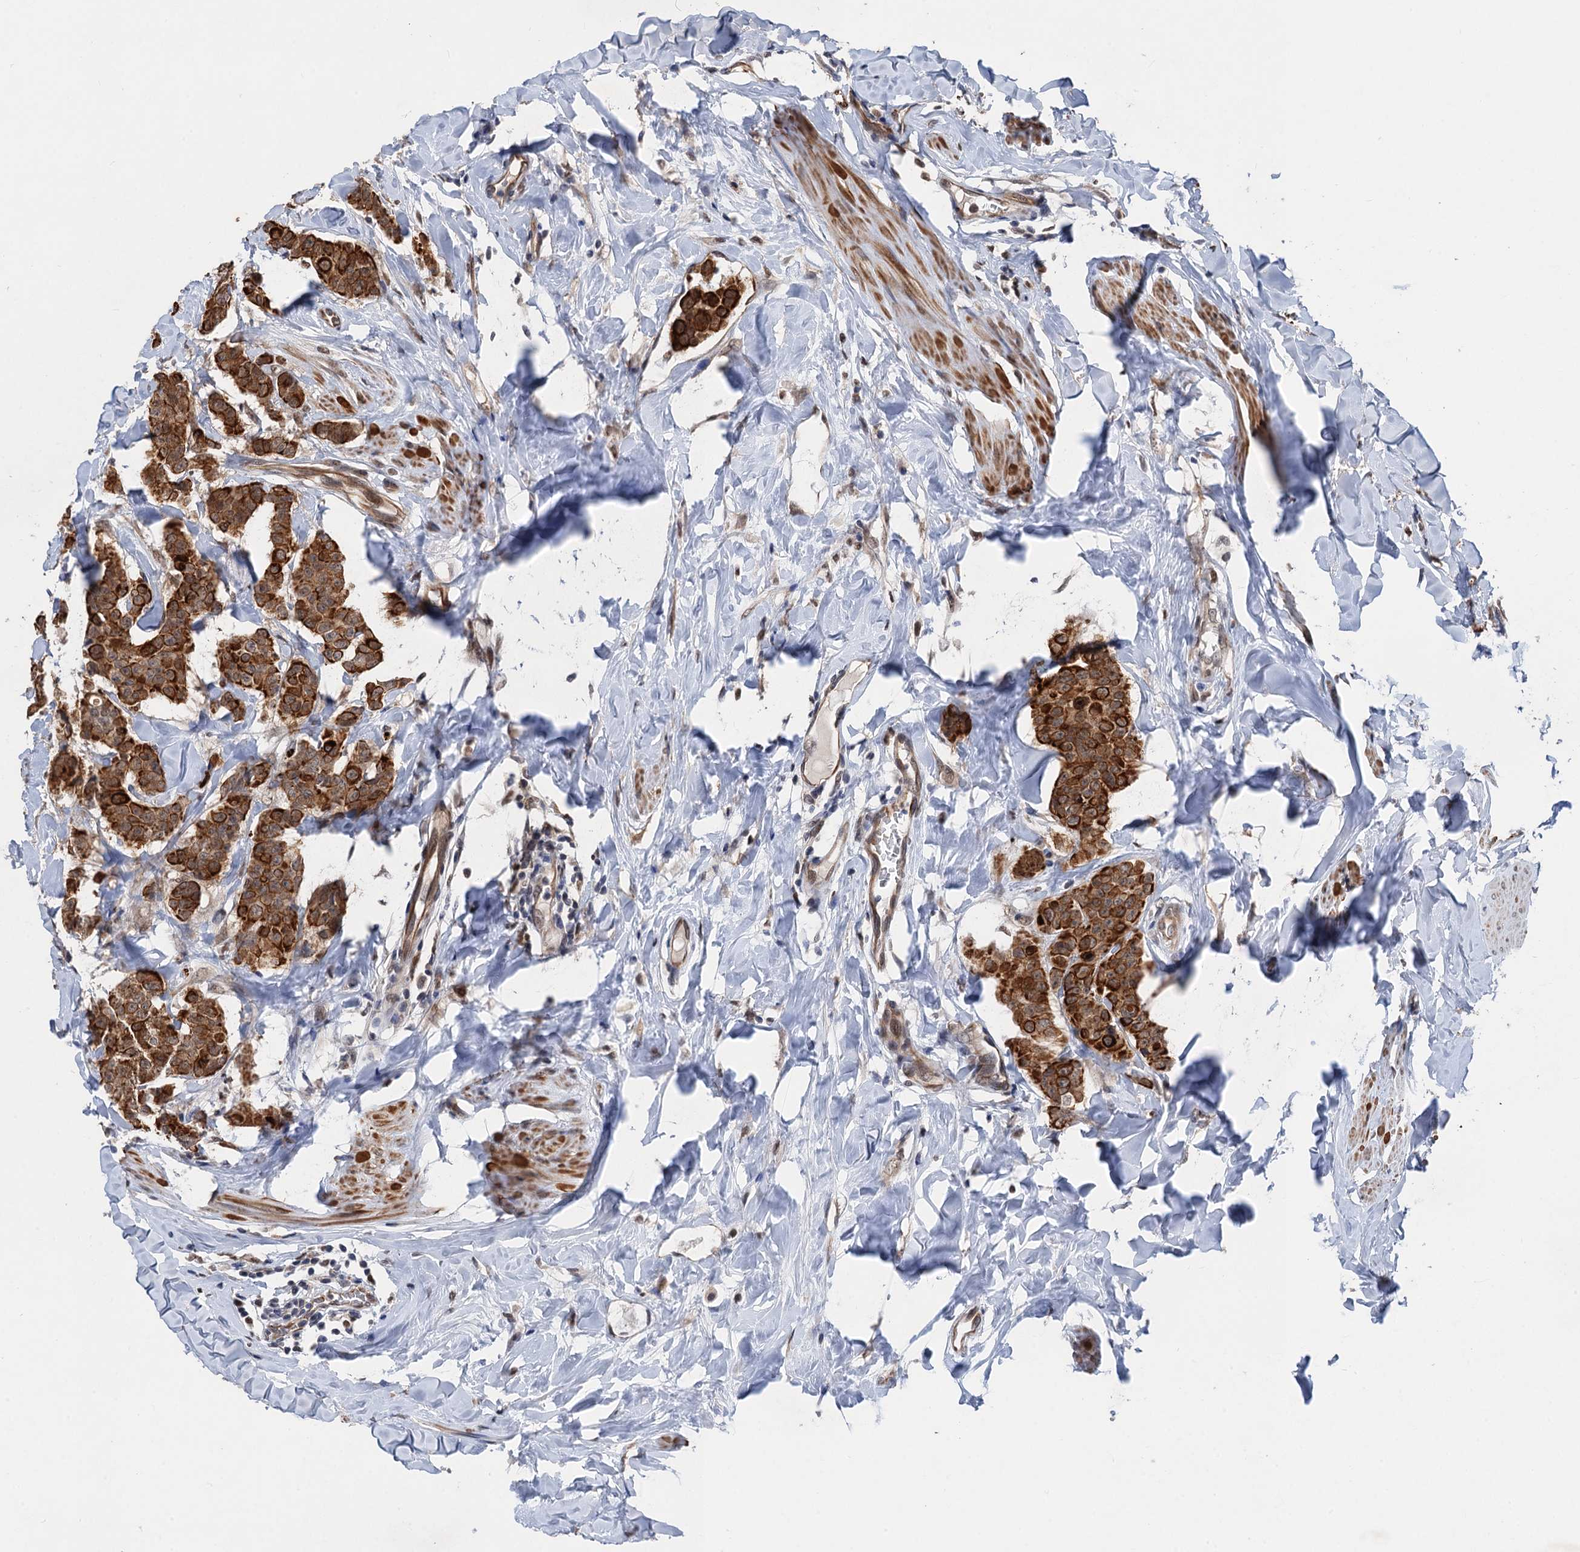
{"staining": {"intensity": "strong", "quantity": ">75%", "location": "cytoplasmic/membranous"}, "tissue": "breast cancer", "cell_type": "Tumor cells", "image_type": "cancer", "snomed": [{"axis": "morphology", "description": "Duct carcinoma"}, {"axis": "topography", "description": "Breast"}], "caption": "Immunohistochemical staining of breast cancer (infiltrating ductal carcinoma) displays high levels of strong cytoplasmic/membranous positivity in approximately >75% of tumor cells.", "gene": "TTC31", "patient": {"sex": "female", "age": 40}}